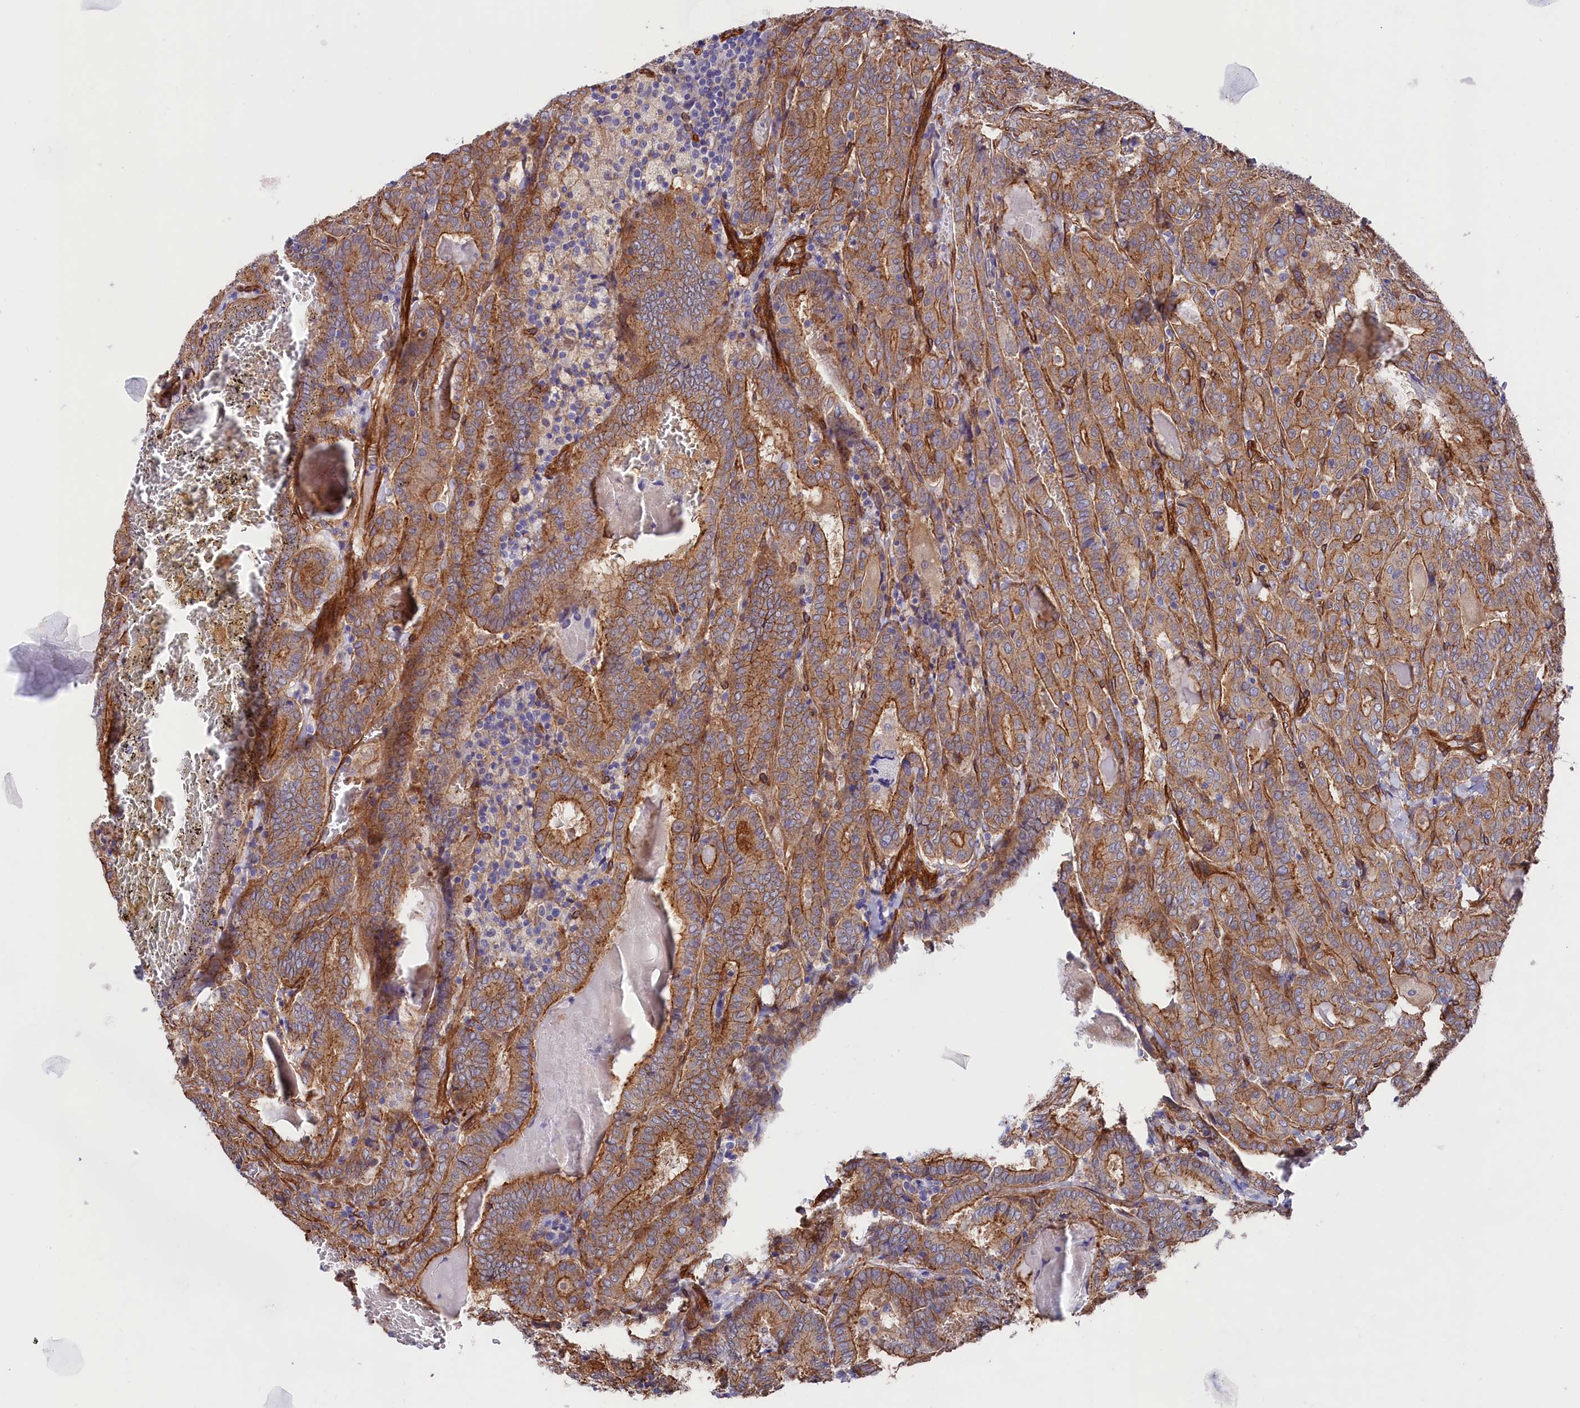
{"staining": {"intensity": "moderate", "quantity": ">75%", "location": "cytoplasmic/membranous"}, "tissue": "thyroid cancer", "cell_type": "Tumor cells", "image_type": "cancer", "snomed": [{"axis": "morphology", "description": "Papillary adenocarcinoma, NOS"}, {"axis": "topography", "description": "Thyroid gland"}], "caption": "Immunohistochemical staining of papillary adenocarcinoma (thyroid) shows moderate cytoplasmic/membranous protein expression in about >75% of tumor cells.", "gene": "TNKS1BP1", "patient": {"sex": "female", "age": 72}}